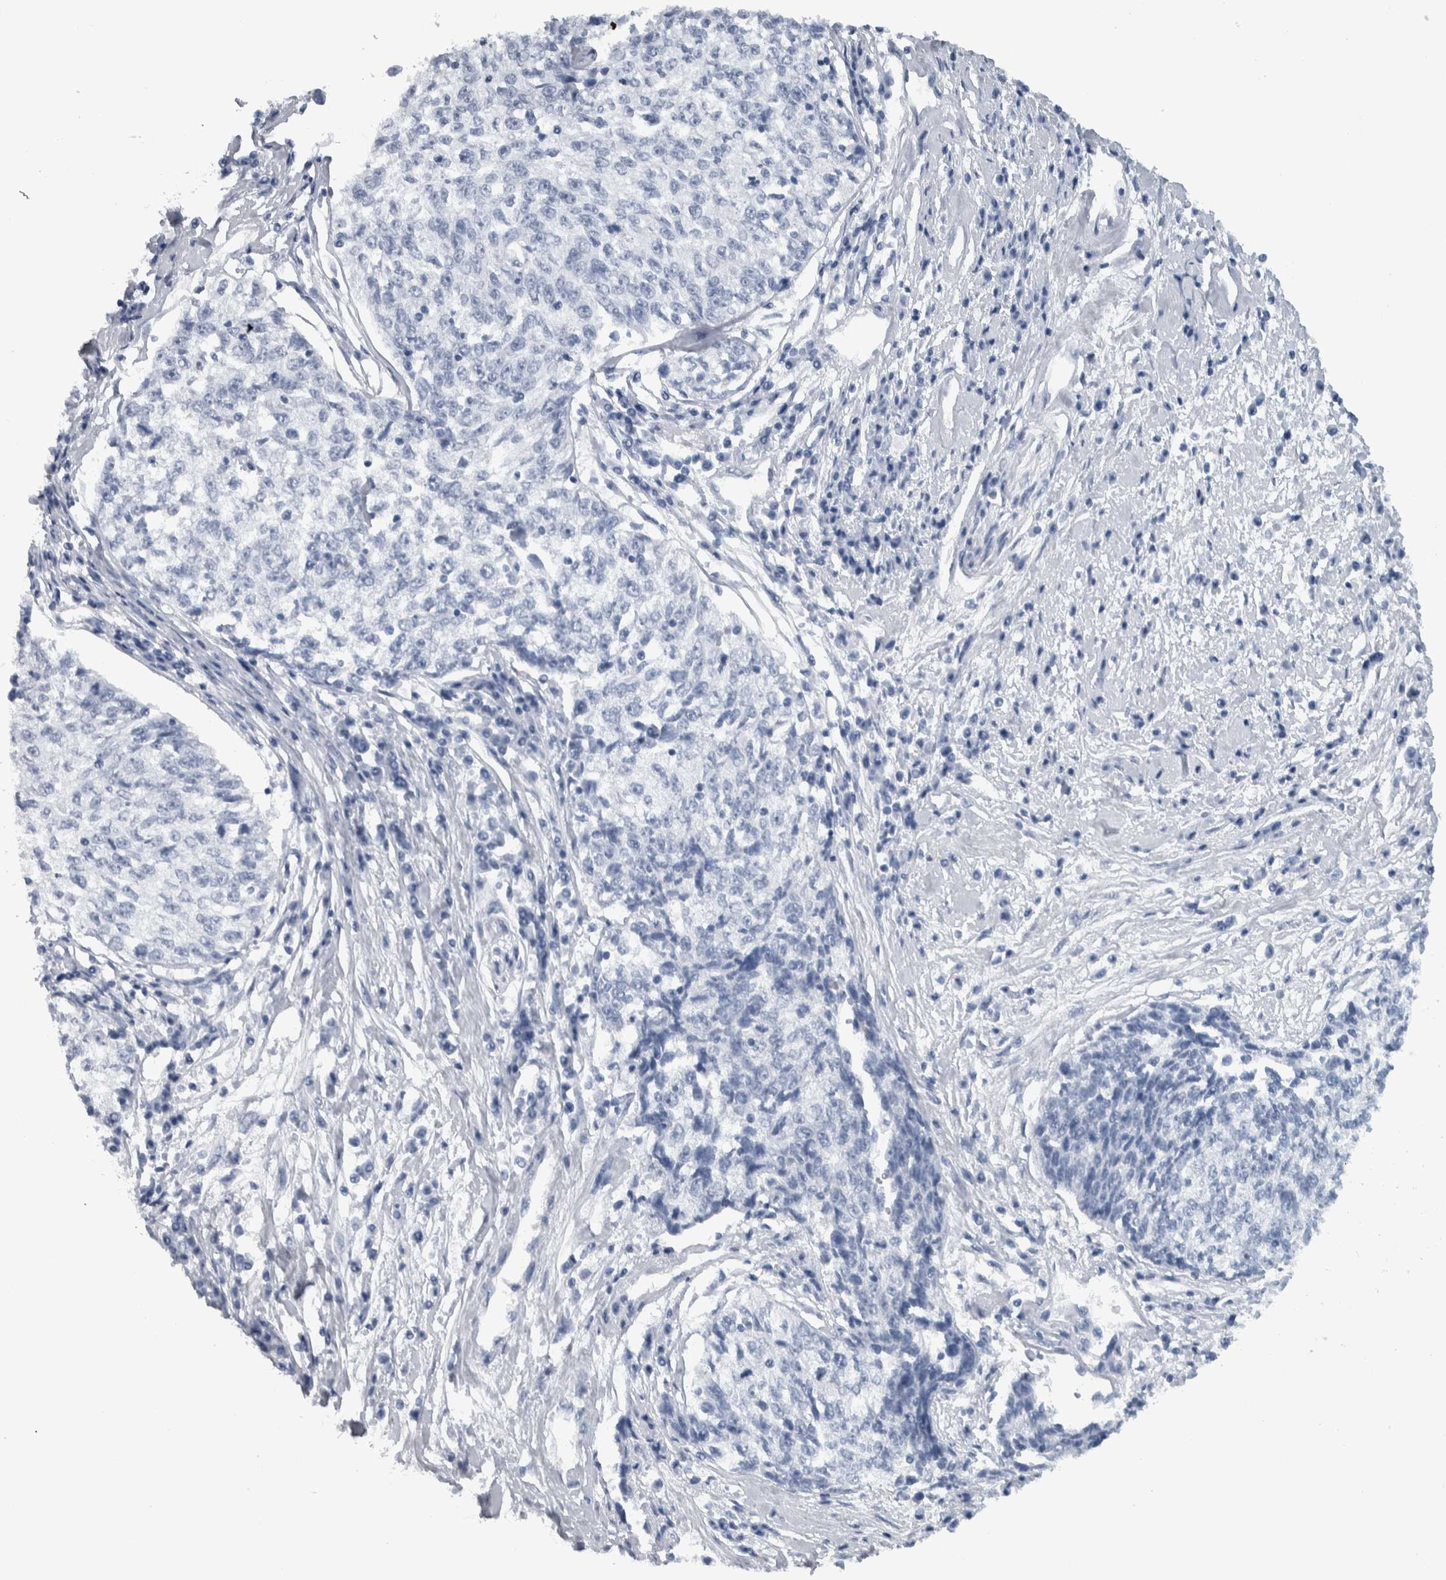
{"staining": {"intensity": "negative", "quantity": "none", "location": "none"}, "tissue": "cervical cancer", "cell_type": "Tumor cells", "image_type": "cancer", "snomed": [{"axis": "morphology", "description": "Squamous cell carcinoma, NOS"}, {"axis": "topography", "description": "Cervix"}], "caption": "Immunohistochemistry of human cervical cancer (squamous cell carcinoma) demonstrates no positivity in tumor cells. (Brightfield microscopy of DAB immunohistochemistry at high magnification).", "gene": "CDH17", "patient": {"sex": "female", "age": 57}}